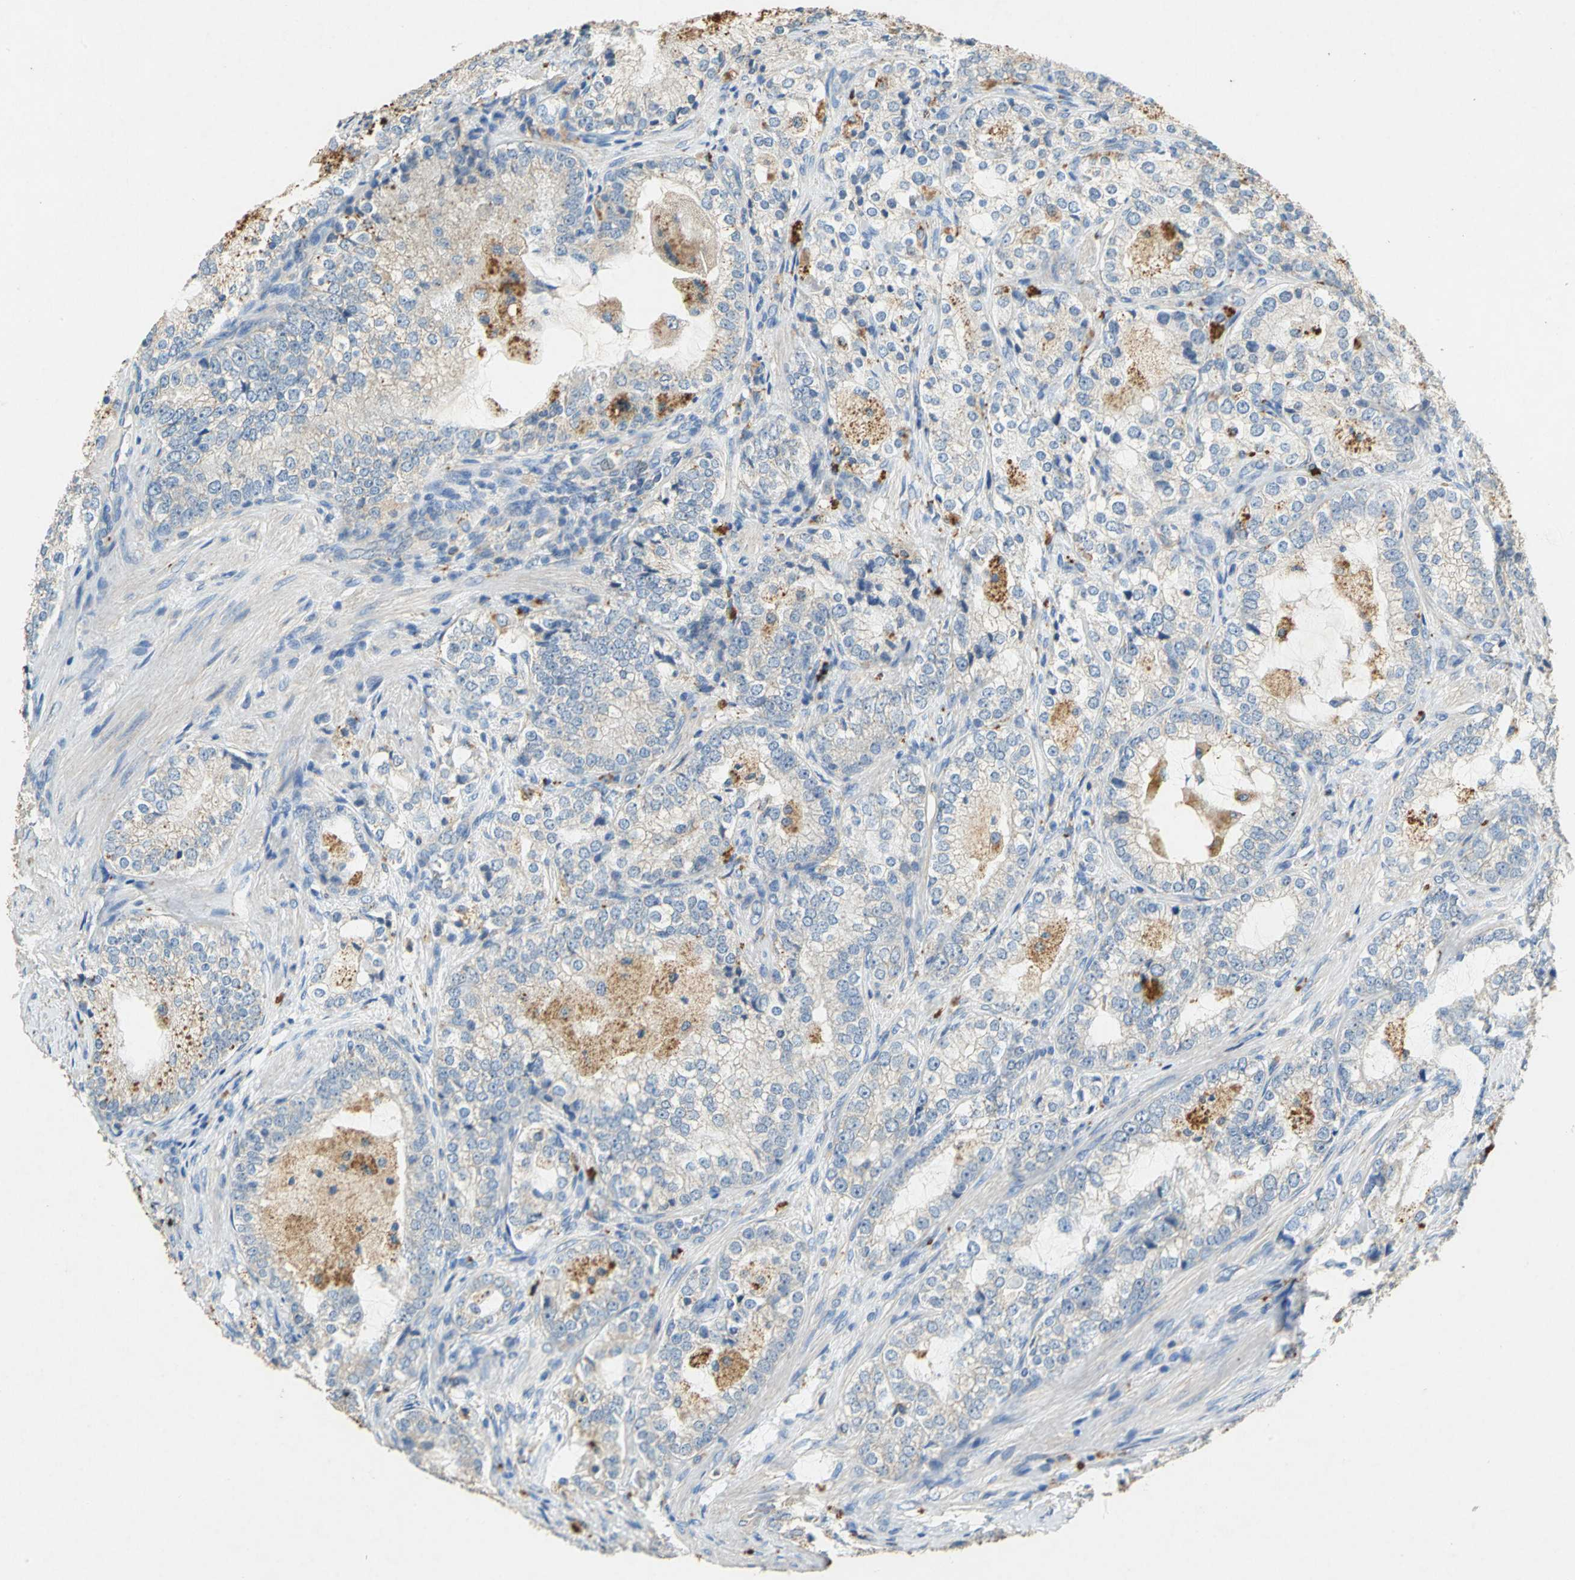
{"staining": {"intensity": "weak", "quantity": ">75%", "location": "cytoplasmic/membranous"}, "tissue": "prostate cancer", "cell_type": "Tumor cells", "image_type": "cancer", "snomed": [{"axis": "morphology", "description": "Adenocarcinoma, High grade"}, {"axis": "topography", "description": "Prostate"}], "caption": "The image displays staining of prostate cancer, revealing weak cytoplasmic/membranous protein positivity (brown color) within tumor cells.", "gene": "ADAMTS5", "patient": {"sex": "male", "age": 63}}